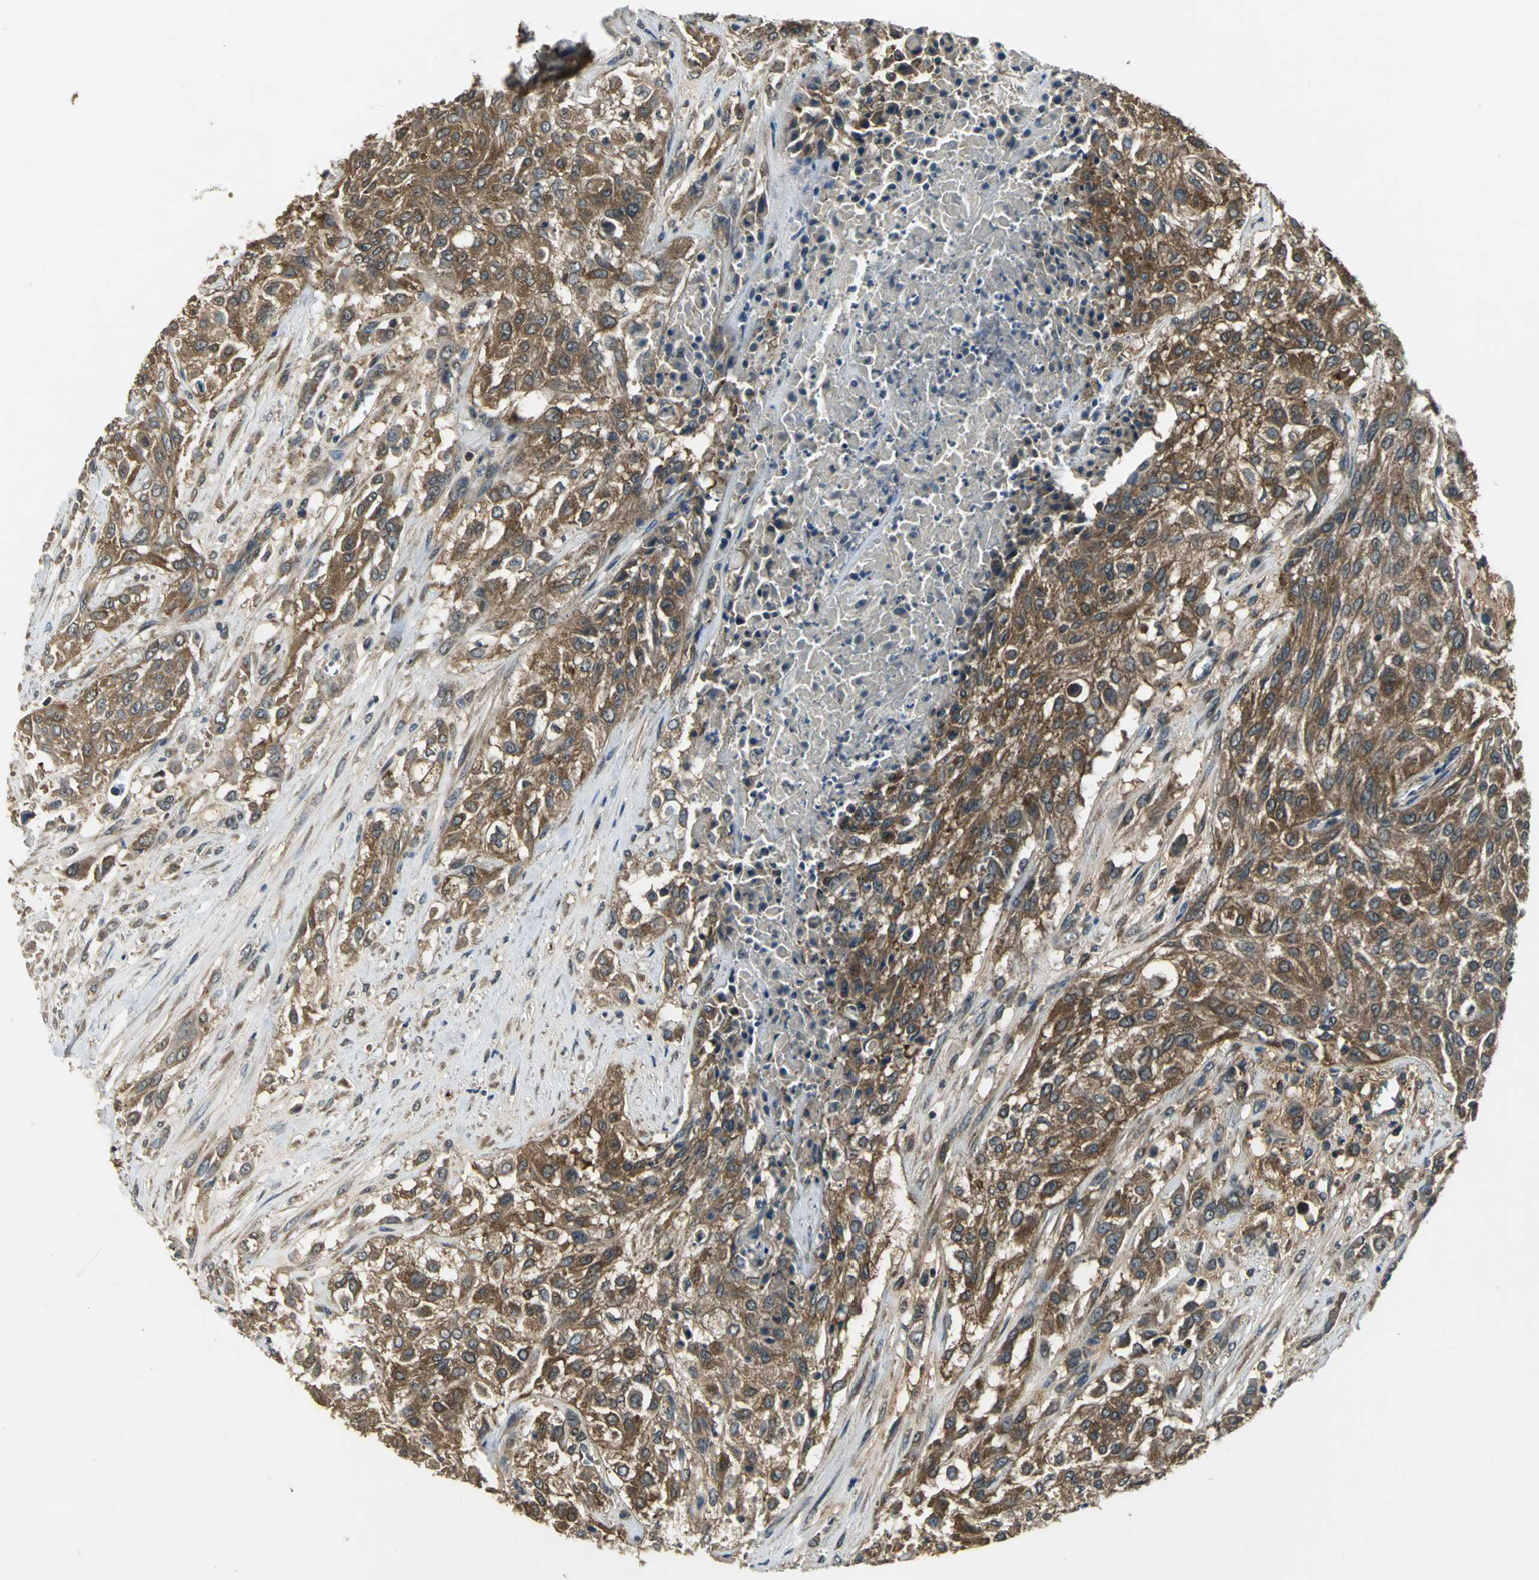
{"staining": {"intensity": "moderate", "quantity": ">75%", "location": "cytoplasmic/membranous"}, "tissue": "urothelial cancer", "cell_type": "Tumor cells", "image_type": "cancer", "snomed": [{"axis": "morphology", "description": "Urothelial carcinoma, High grade"}, {"axis": "topography", "description": "Urinary bladder"}], "caption": "Urothelial cancer was stained to show a protein in brown. There is medium levels of moderate cytoplasmic/membranous staining in approximately >75% of tumor cells.", "gene": "IRF3", "patient": {"sex": "male", "age": 57}}